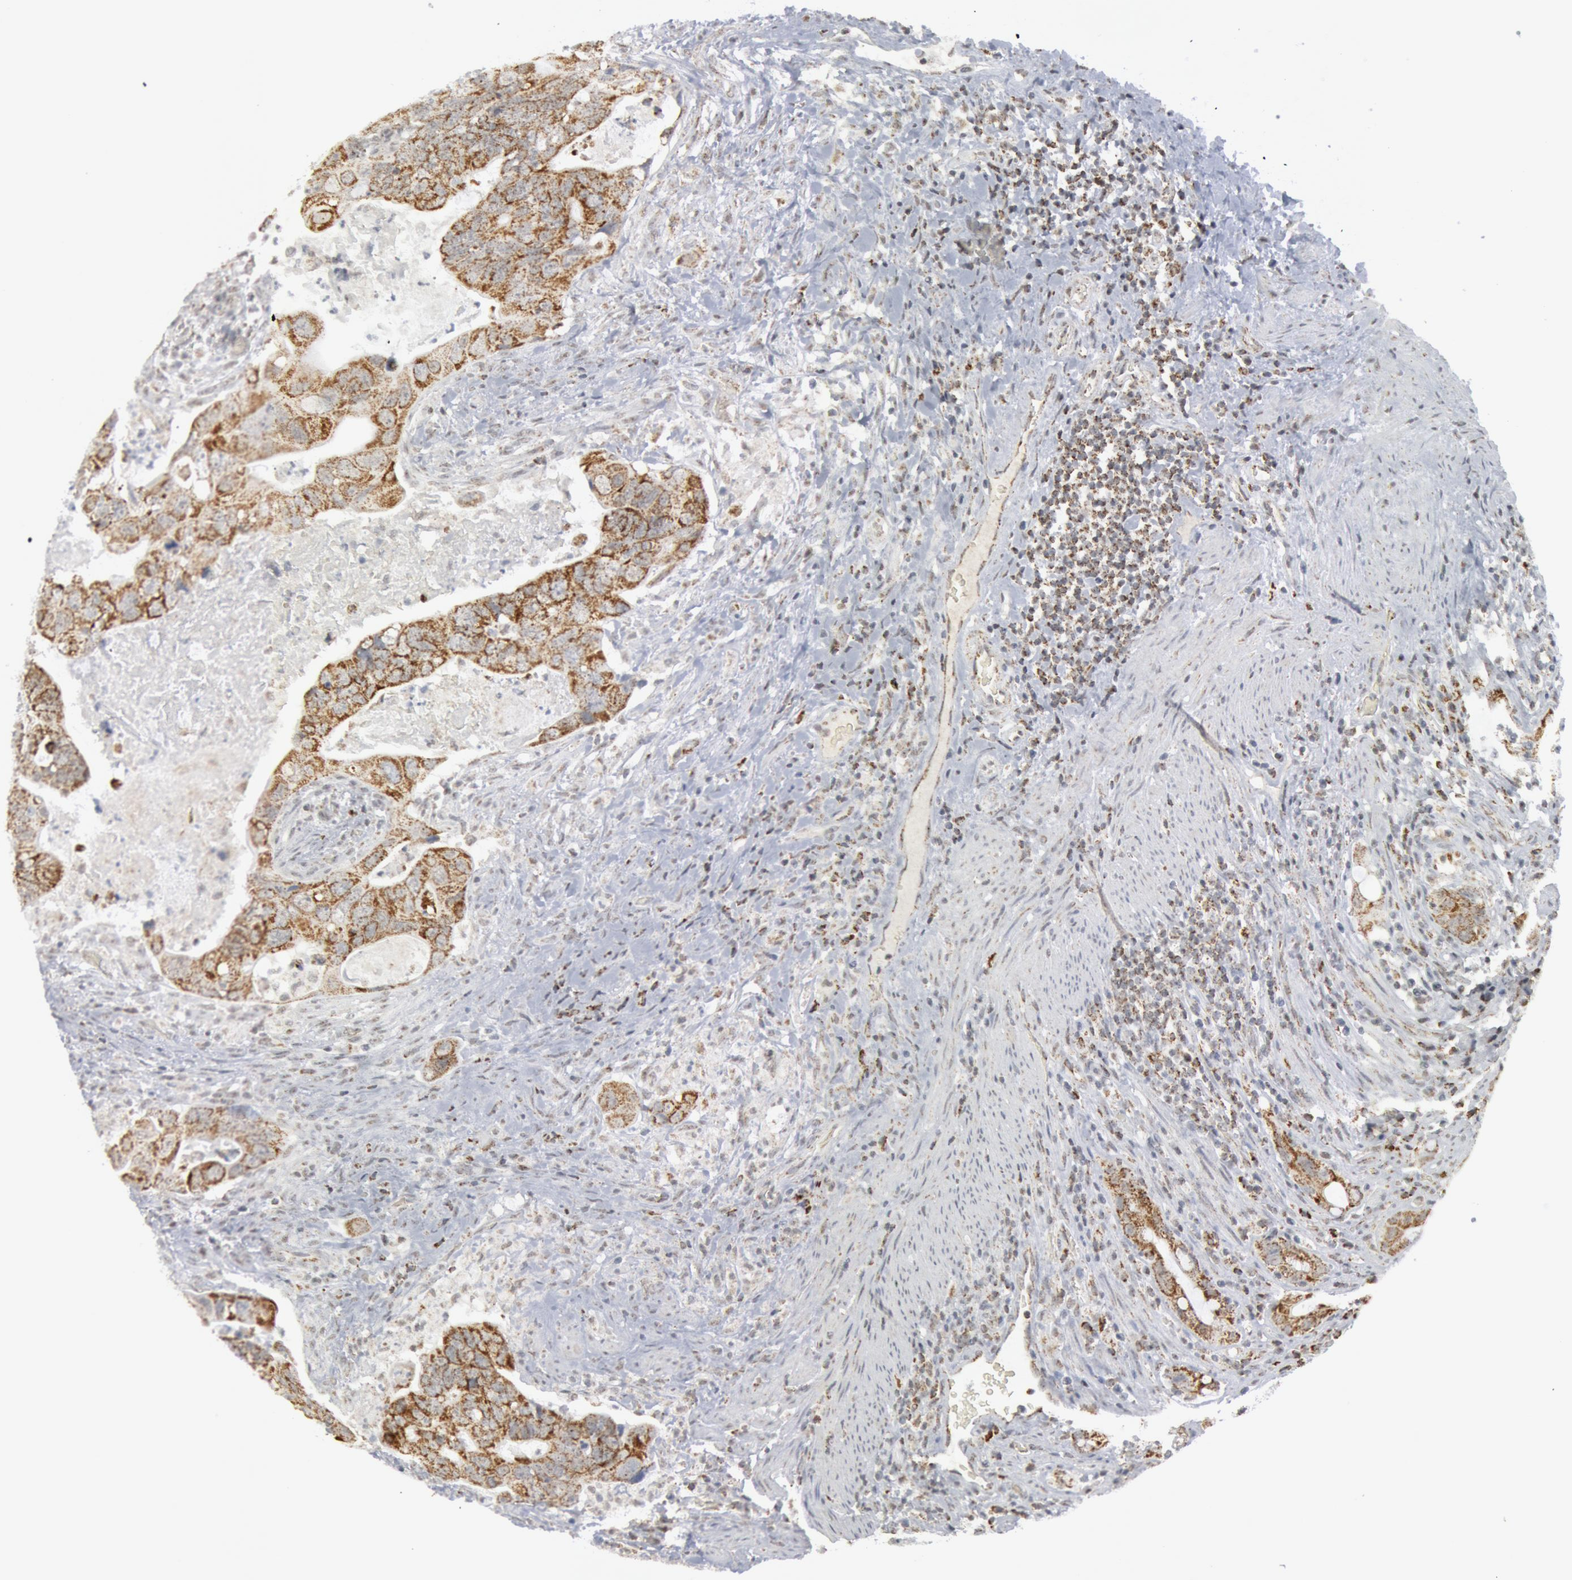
{"staining": {"intensity": "moderate", "quantity": ">75%", "location": "cytoplasmic/membranous"}, "tissue": "colorectal cancer", "cell_type": "Tumor cells", "image_type": "cancer", "snomed": [{"axis": "morphology", "description": "Adenocarcinoma, NOS"}, {"axis": "topography", "description": "Rectum"}], "caption": "Colorectal cancer (adenocarcinoma) stained with a protein marker reveals moderate staining in tumor cells.", "gene": "CASP9", "patient": {"sex": "male", "age": 53}}